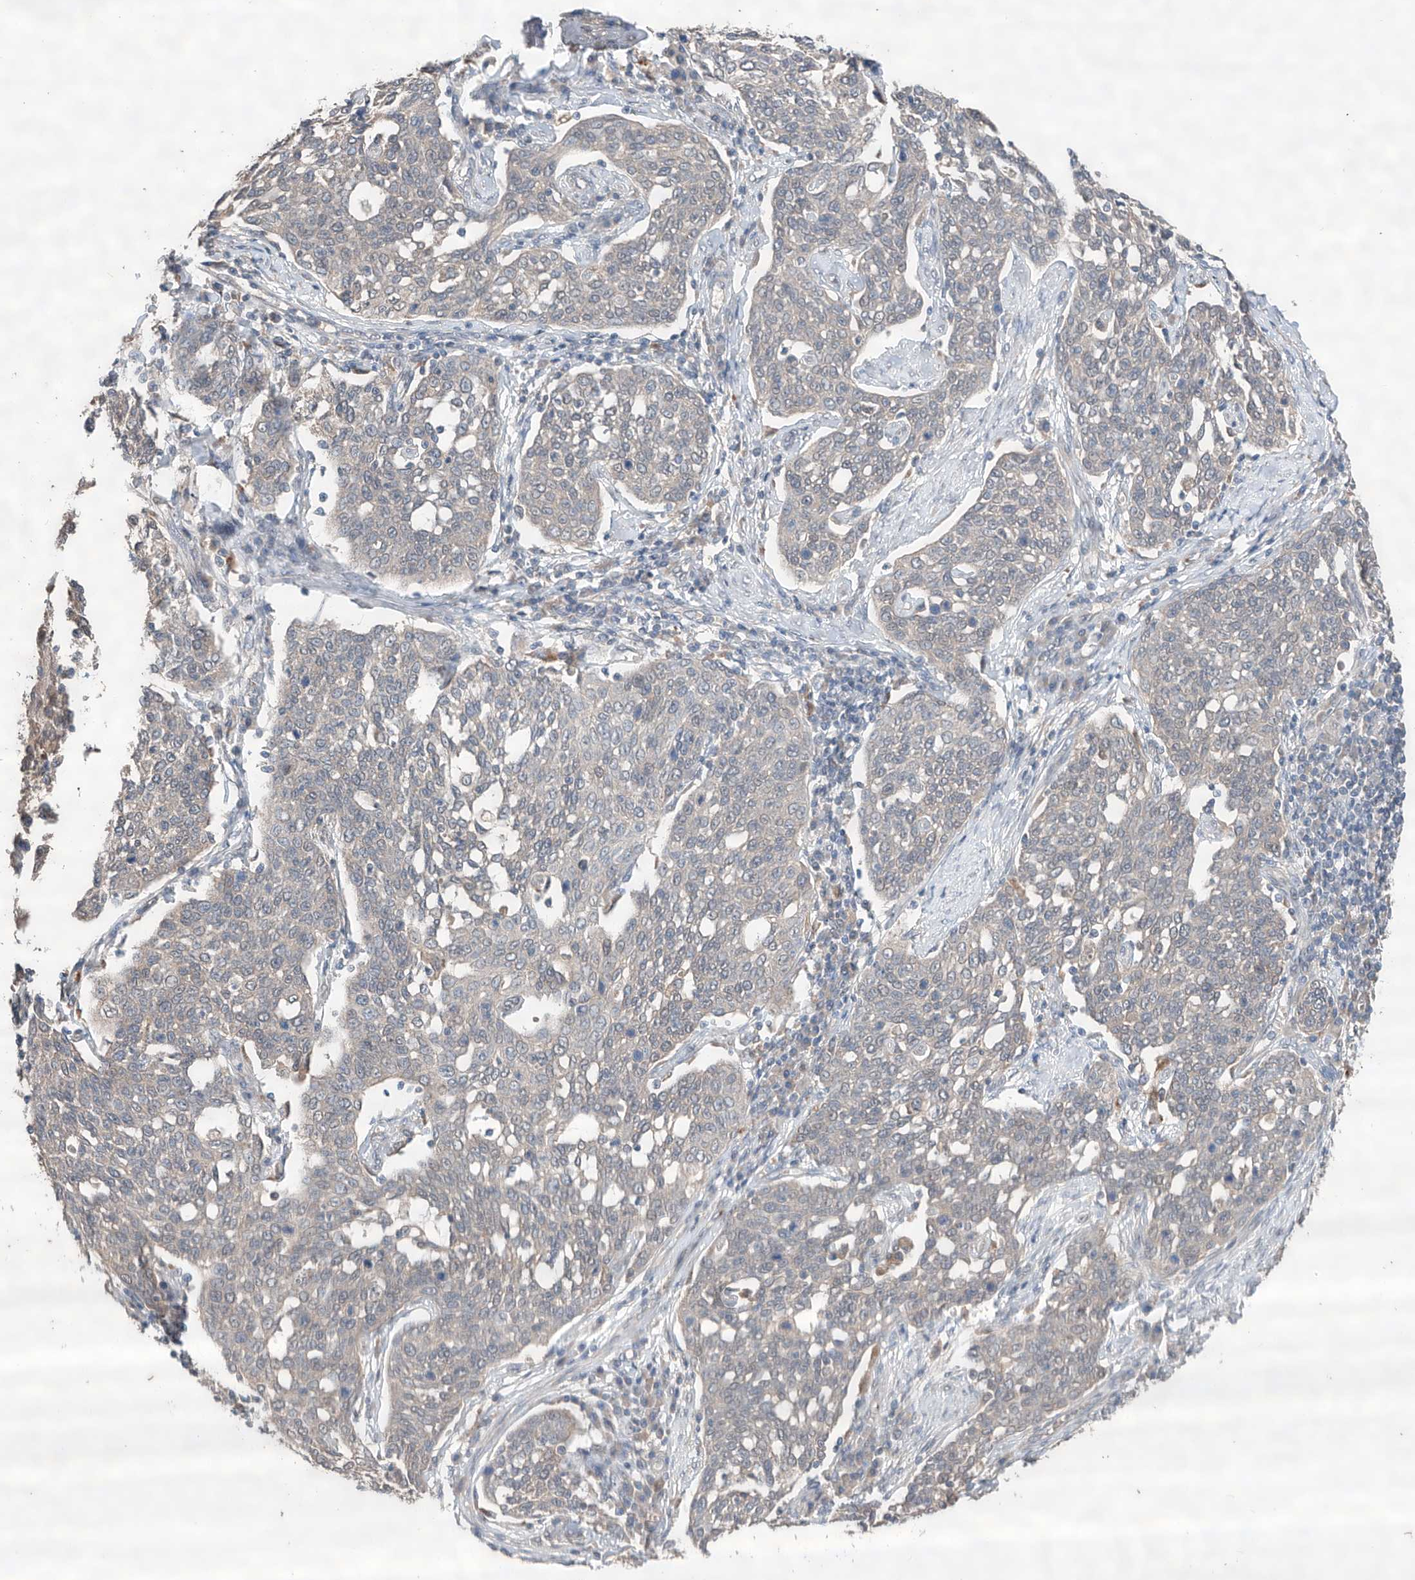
{"staining": {"intensity": "negative", "quantity": "none", "location": "none"}, "tissue": "cervical cancer", "cell_type": "Tumor cells", "image_type": "cancer", "snomed": [{"axis": "morphology", "description": "Squamous cell carcinoma, NOS"}, {"axis": "topography", "description": "Cervix"}], "caption": "Squamous cell carcinoma (cervical) was stained to show a protein in brown. There is no significant expression in tumor cells. (DAB immunohistochemistry (IHC) visualized using brightfield microscopy, high magnification).", "gene": "ZFHX2", "patient": {"sex": "female", "age": 34}}